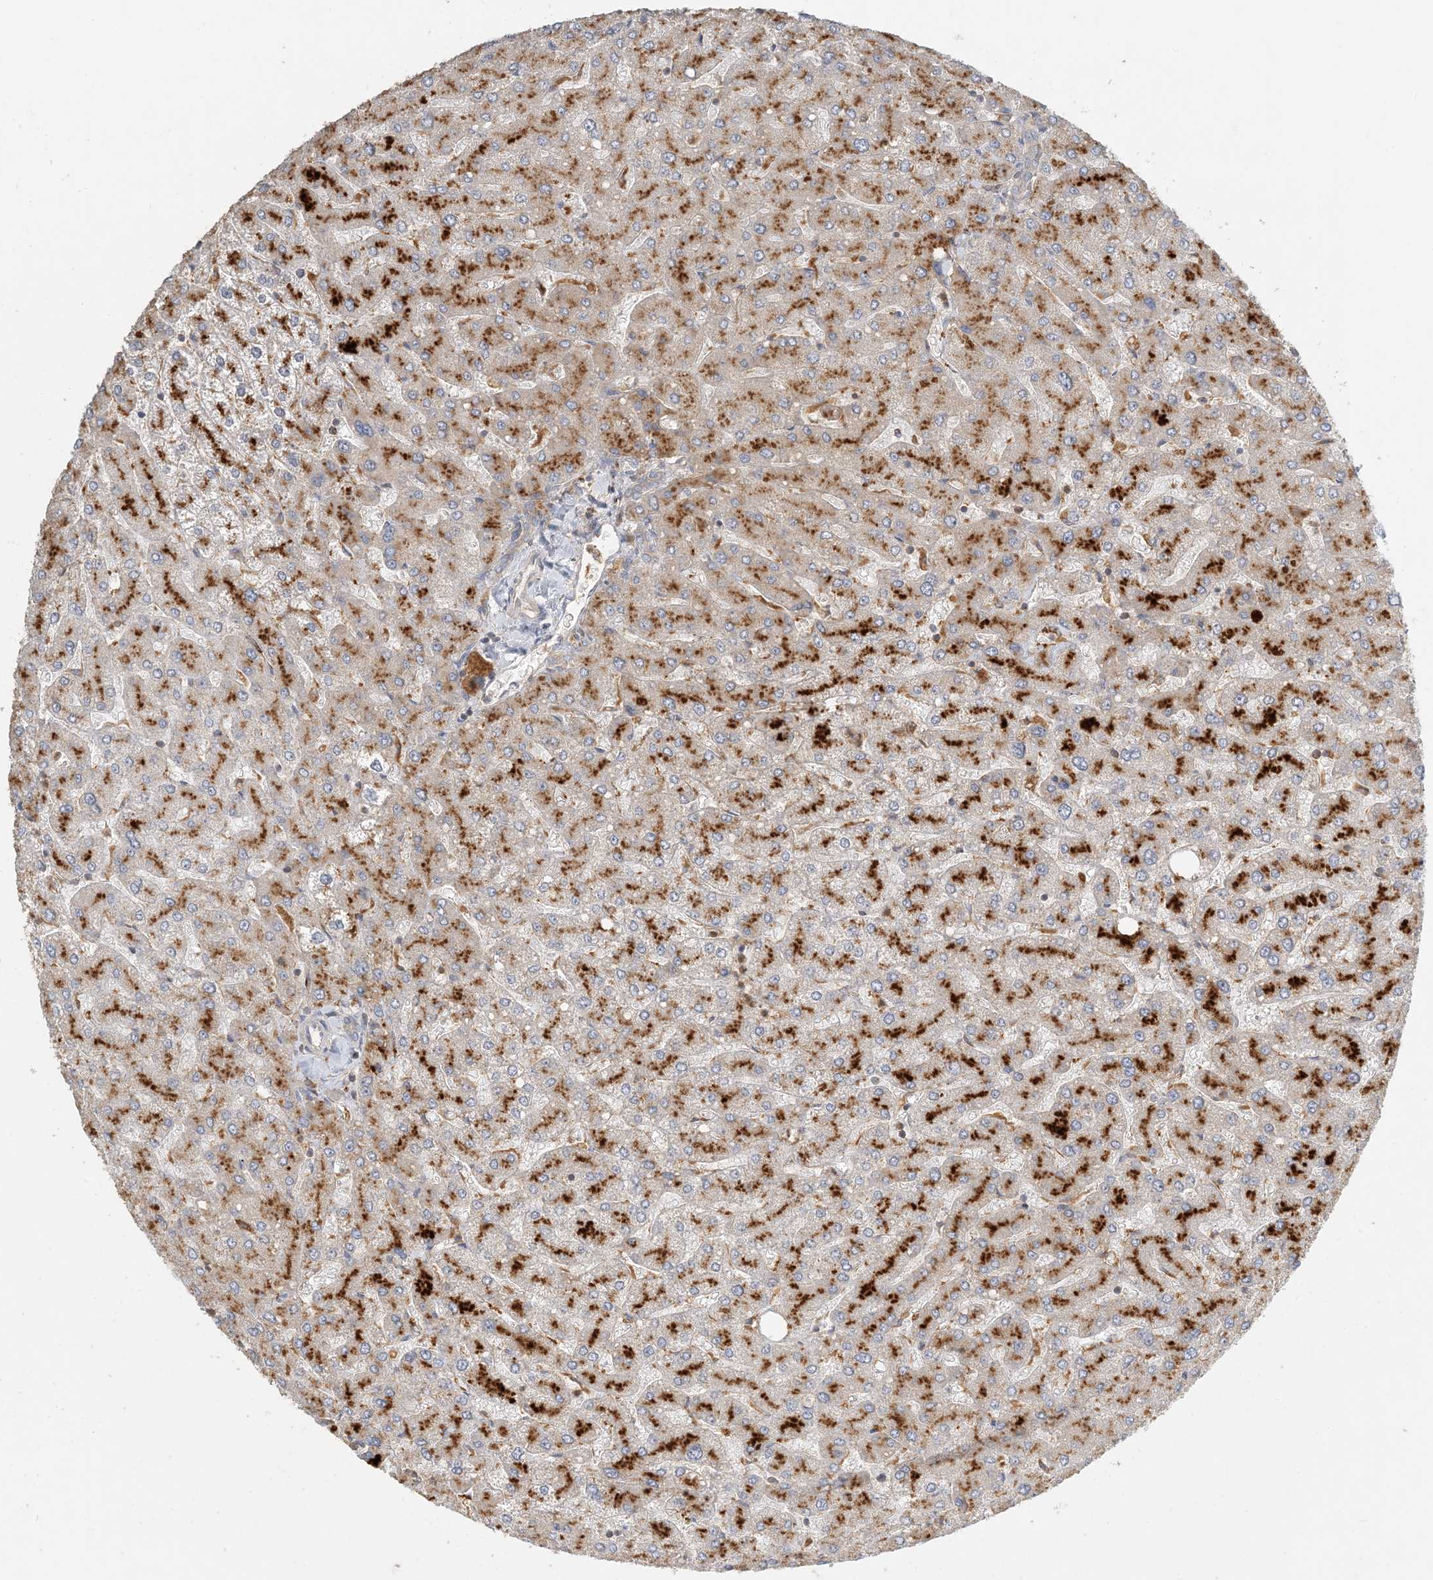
{"staining": {"intensity": "weak", "quantity": "25%-75%", "location": "cytoplasmic/membranous"}, "tissue": "liver", "cell_type": "Cholangiocytes", "image_type": "normal", "snomed": [{"axis": "morphology", "description": "Normal tissue, NOS"}, {"axis": "topography", "description": "Liver"}], "caption": "This photomicrograph reveals unremarkable liver stained with immunohistochemistry (IHC) to label a protein in brown. The cytoplasmic/membranous of cholangiocytes show weak positivity for the protein. Nuclei are counter-stained blue.", "gene": "SPPL2A", "patient": {"sex": "male", "age": 55}}